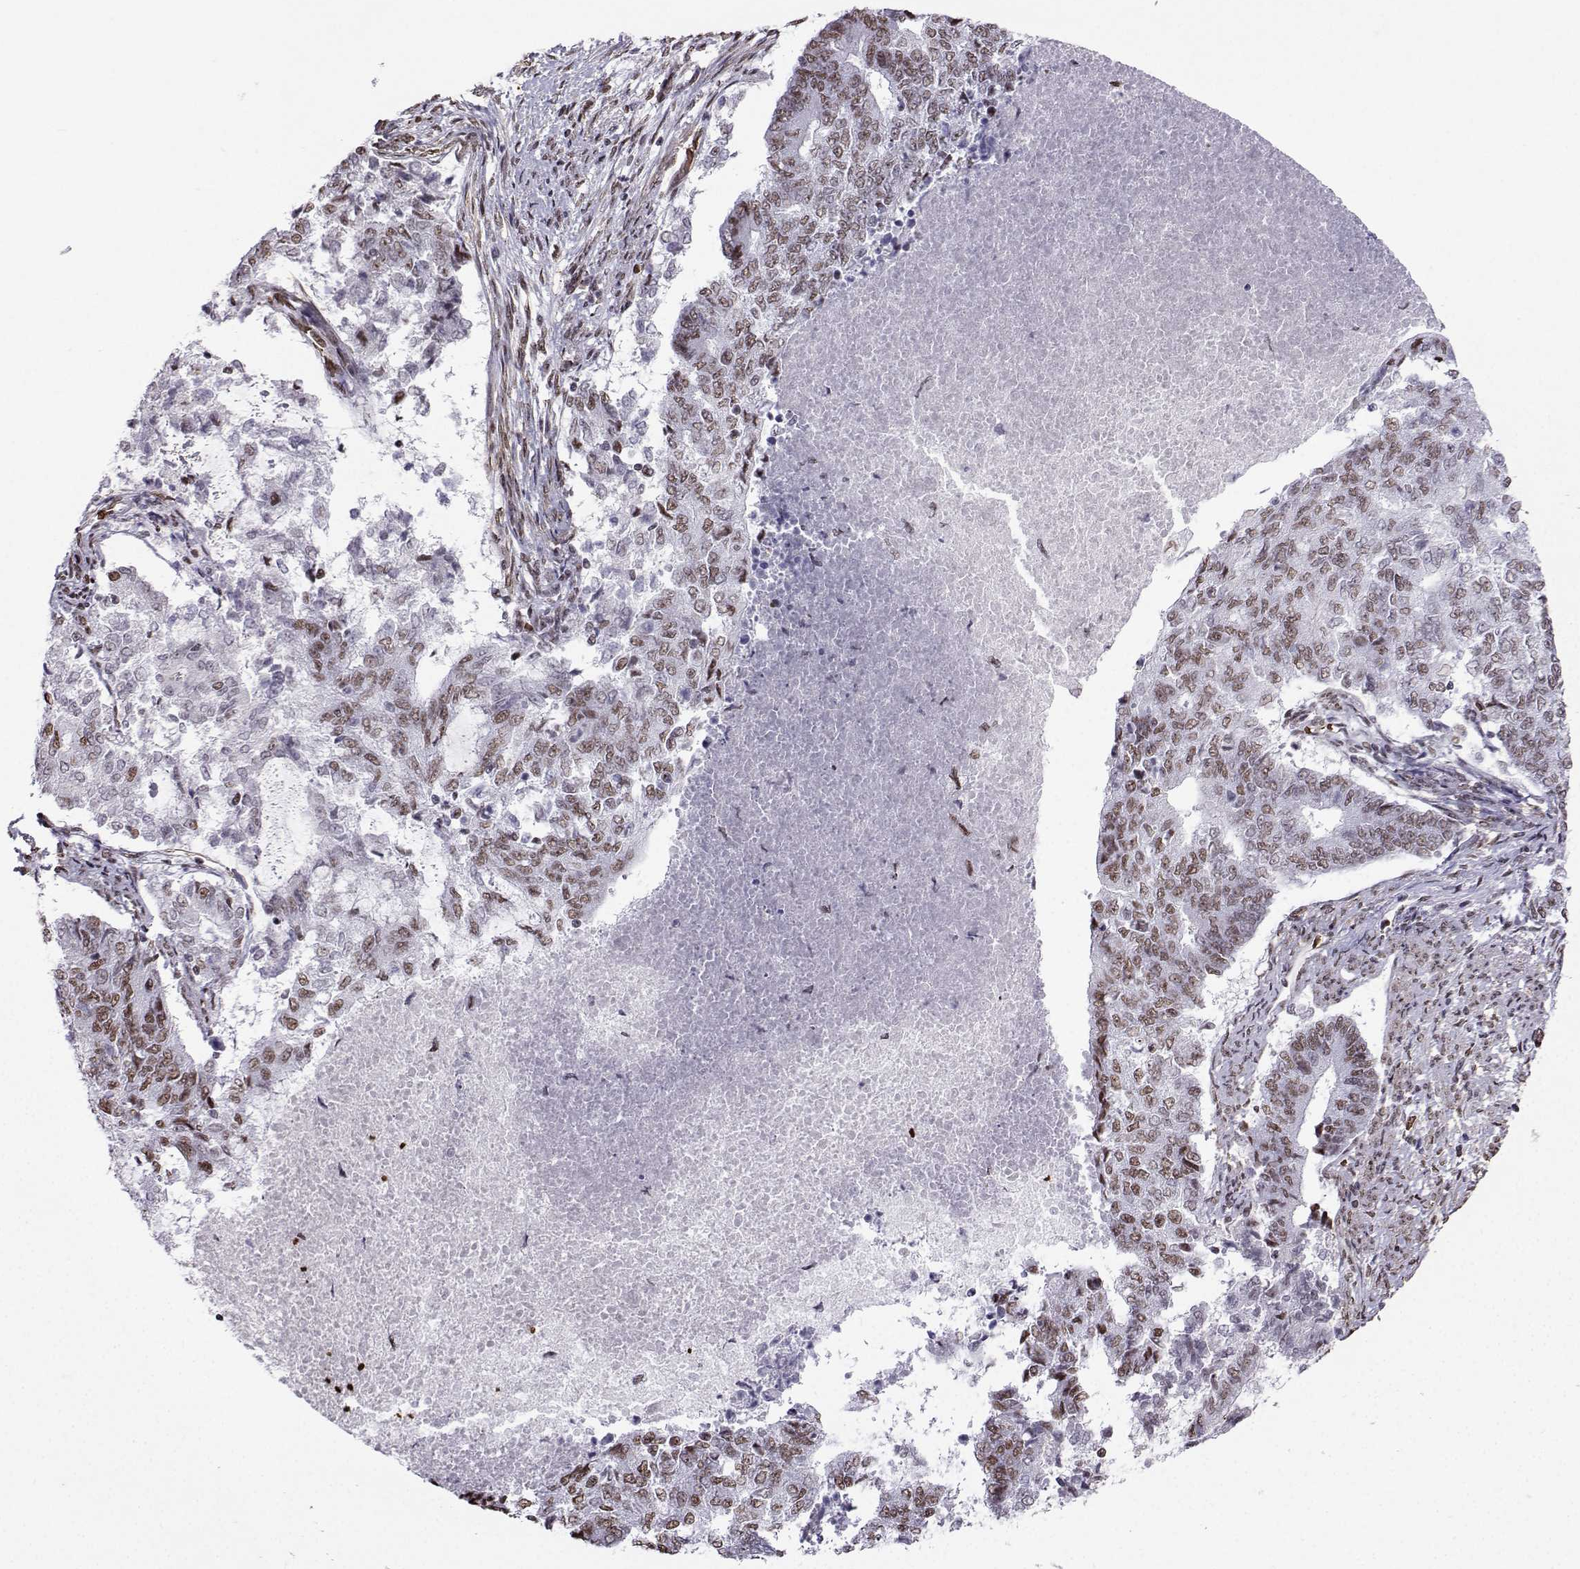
{"staining": {"intensity": "weak", "quantity": ">75%", "location": "nuclear"}, "tissue": "endometrial cancer", "cell_type": "Tumor cells", "image_type": "cancer", "snomed": [{"axis": "morphology", "description": "Adenocarcinoma, NOS"}, {"axis": "topography", "description": "Endometrium"}], "caption": "Weak nuclear expression for a protein is present in approximately >75% of tumor cells of endometrial cancer using immunohistochemistry.", "gene": "CCNK", "patient": {"sex": "female", "age": 65}}